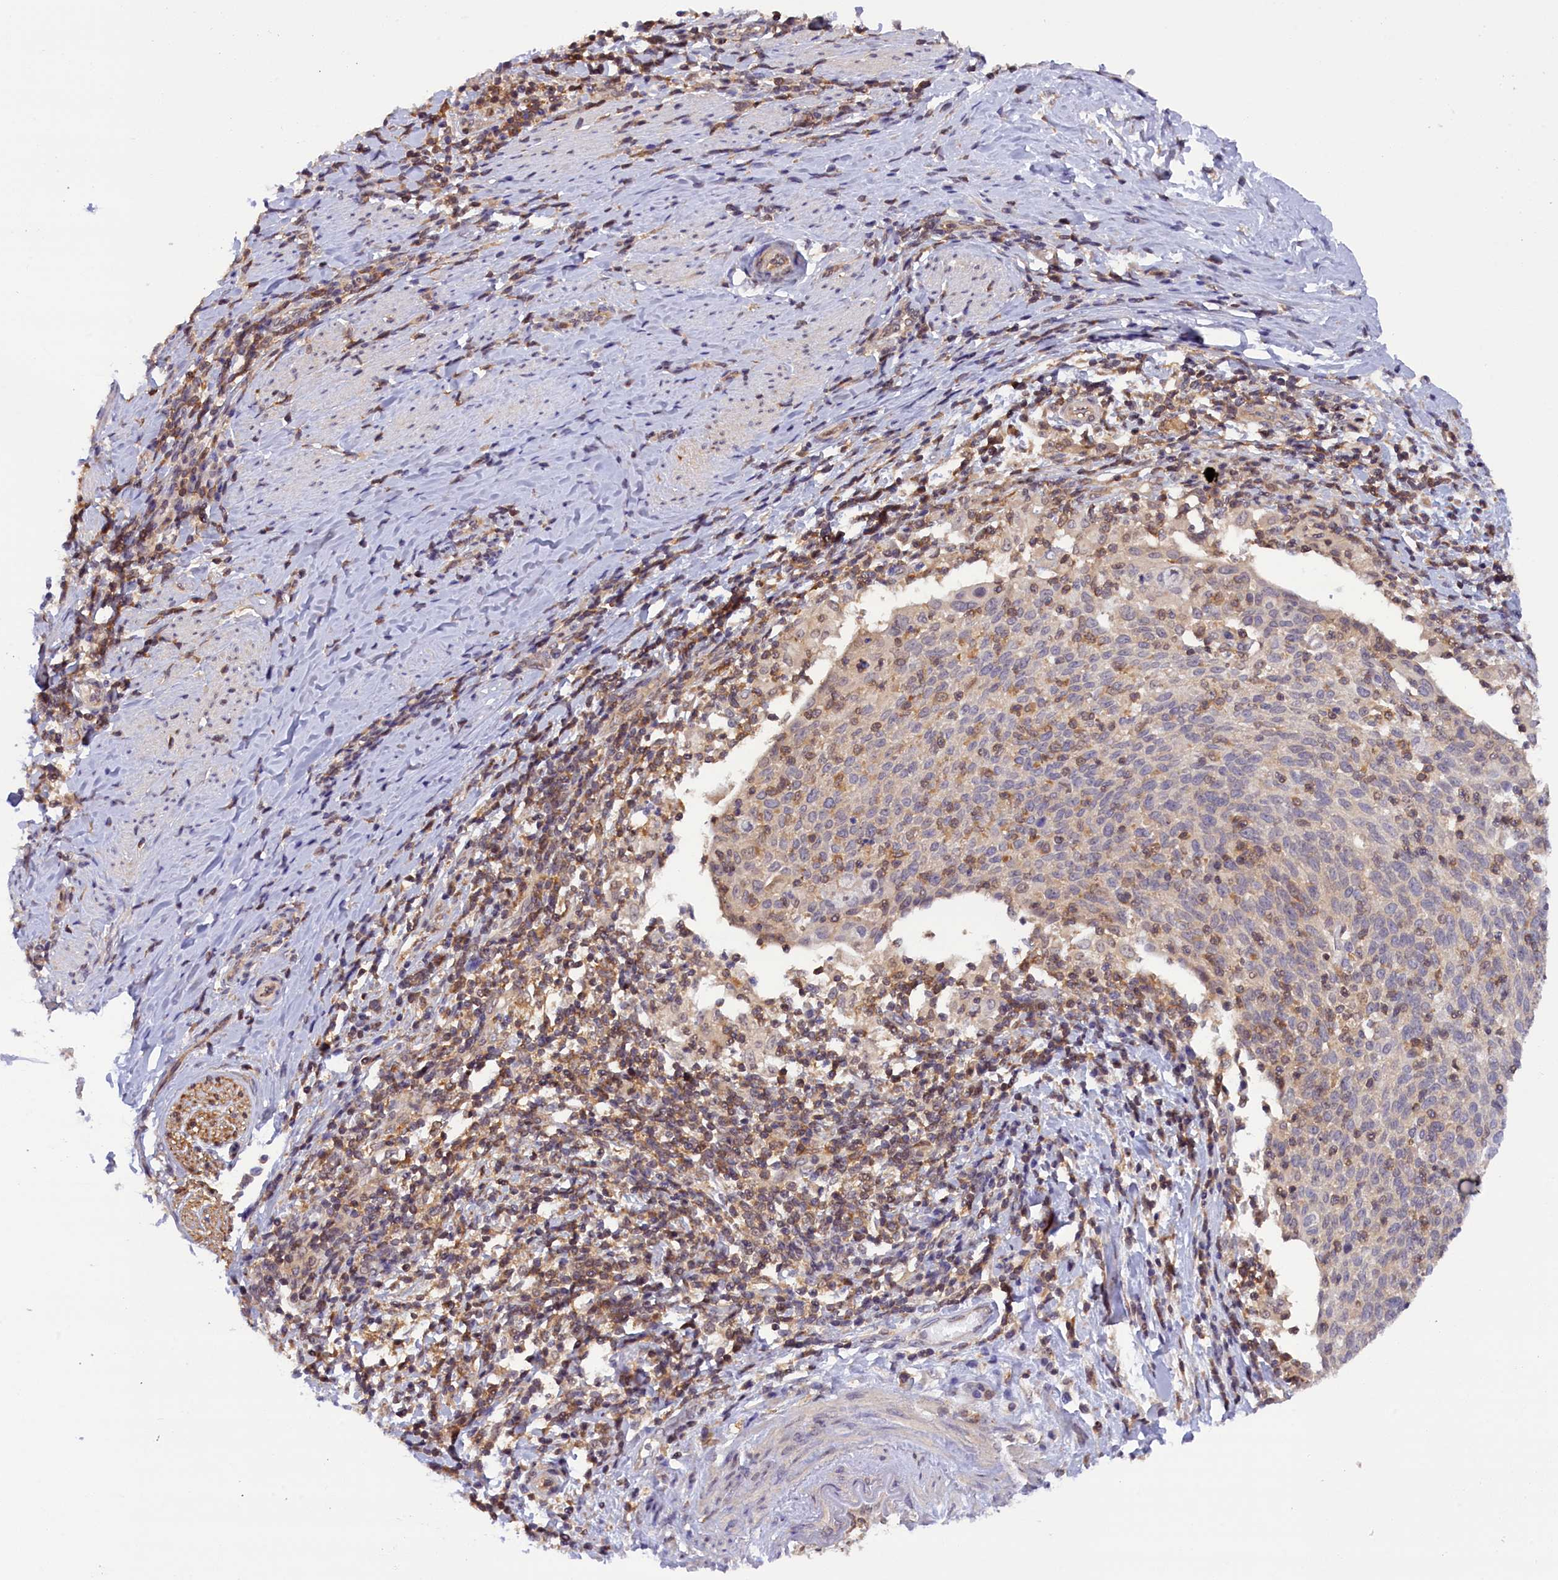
{"staining": {"intensity": "weak", "quantity": "<25%", "location": "cytoplasmic/membranous"}, "tissue": "cervical cancer", "cell_type": "Tumor cells", "image_type": "cancer", "snomed": [{"axis": "morphology", "description": "Squamous cell carcinoma, NOS"}, {"axis": "topography", "description": "Cervix"}], "caption": "The immunohistochemistry (IHC) micrograph has no significant staining in tumor cells of cervical cancer tissue. (Immunohistochemistry, brightfield microscopy, high magnification).", "gene": "TBCB", "patient": {"sex": "female", "age": 52}}